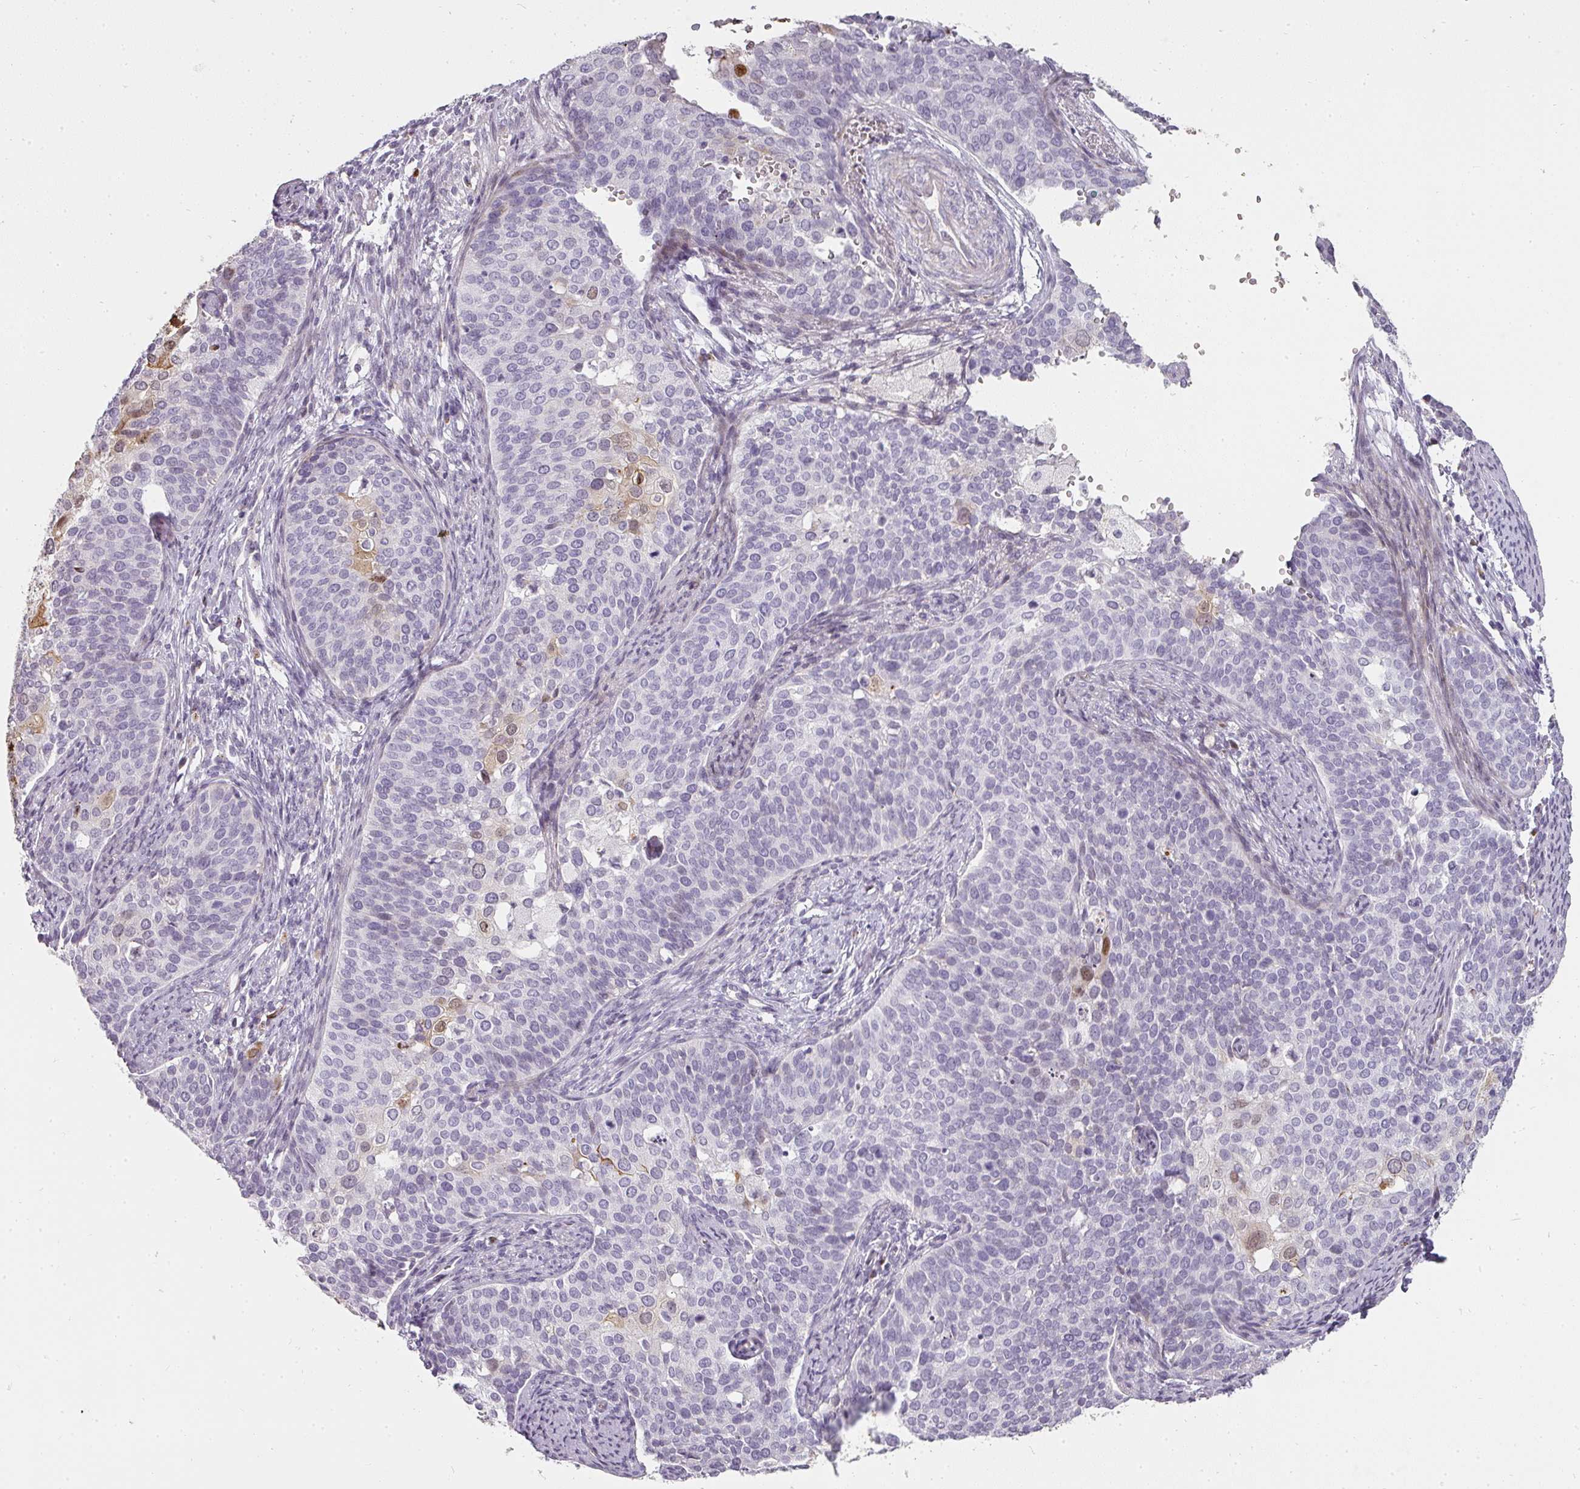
{"staining": {"intensity": "moderate", "quantity": "<25%", "location": "nuclear"}, "tissue": "cervical cancer", "cell_type": "Tumor cells", "image_type": "cancer", "snomed": [{"axis": "morphology", "description": "Squamous cell carcinoma, NOS"}, {"axis": "topography", "description": "Cervix"}], "caption": "IHC of human squamous cell carcinoma (cervical) exhibits low levels of moderate nuclear expression in about <25% of tumor cells.", "gene": "BIK", "patient": {"sex": "female", "age": 44}}